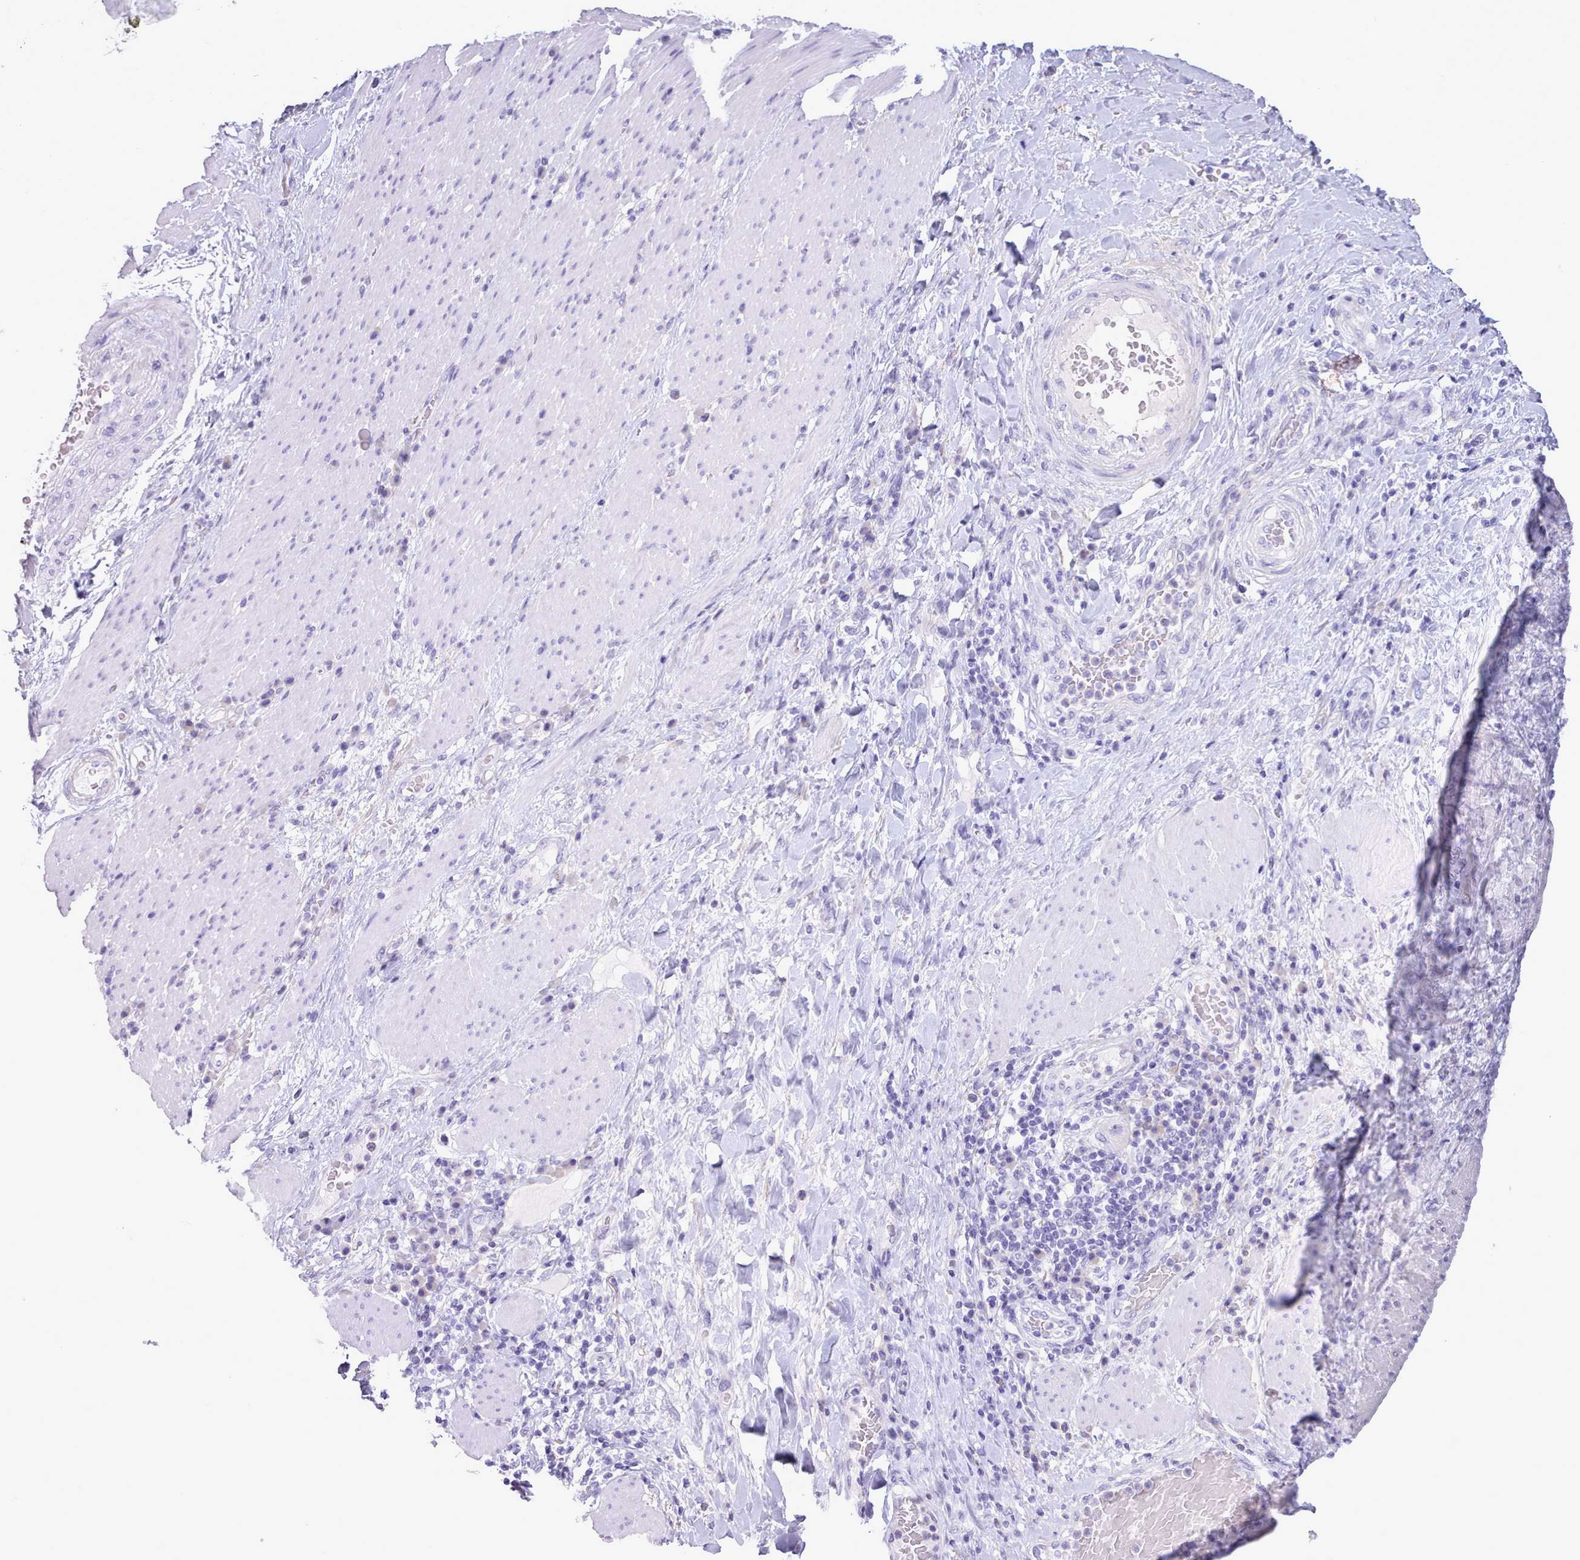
{"staining": {"intensity": "negative", "quantity": "none", "location": "none"}, "tissue": "stomach cancer", "cell_type": "Tumor cells", "image_type": "cancer", "snomed": [{"axis": "morphology", "description": "Normal tissue, NOS"}, {"axis": "morphology", "description": "Adenocarcinoma, NOS"}, {"axis": "topography", "description": "Stomach"}], "caption": "DAB (3,3'-diaminobenzidine) immunohistochemical staining of human stomach cancer demonstrates no significant positivity in tumor cells.", "gene": "CYP2A13", "patient": {"sex": "female", "age": 64}}